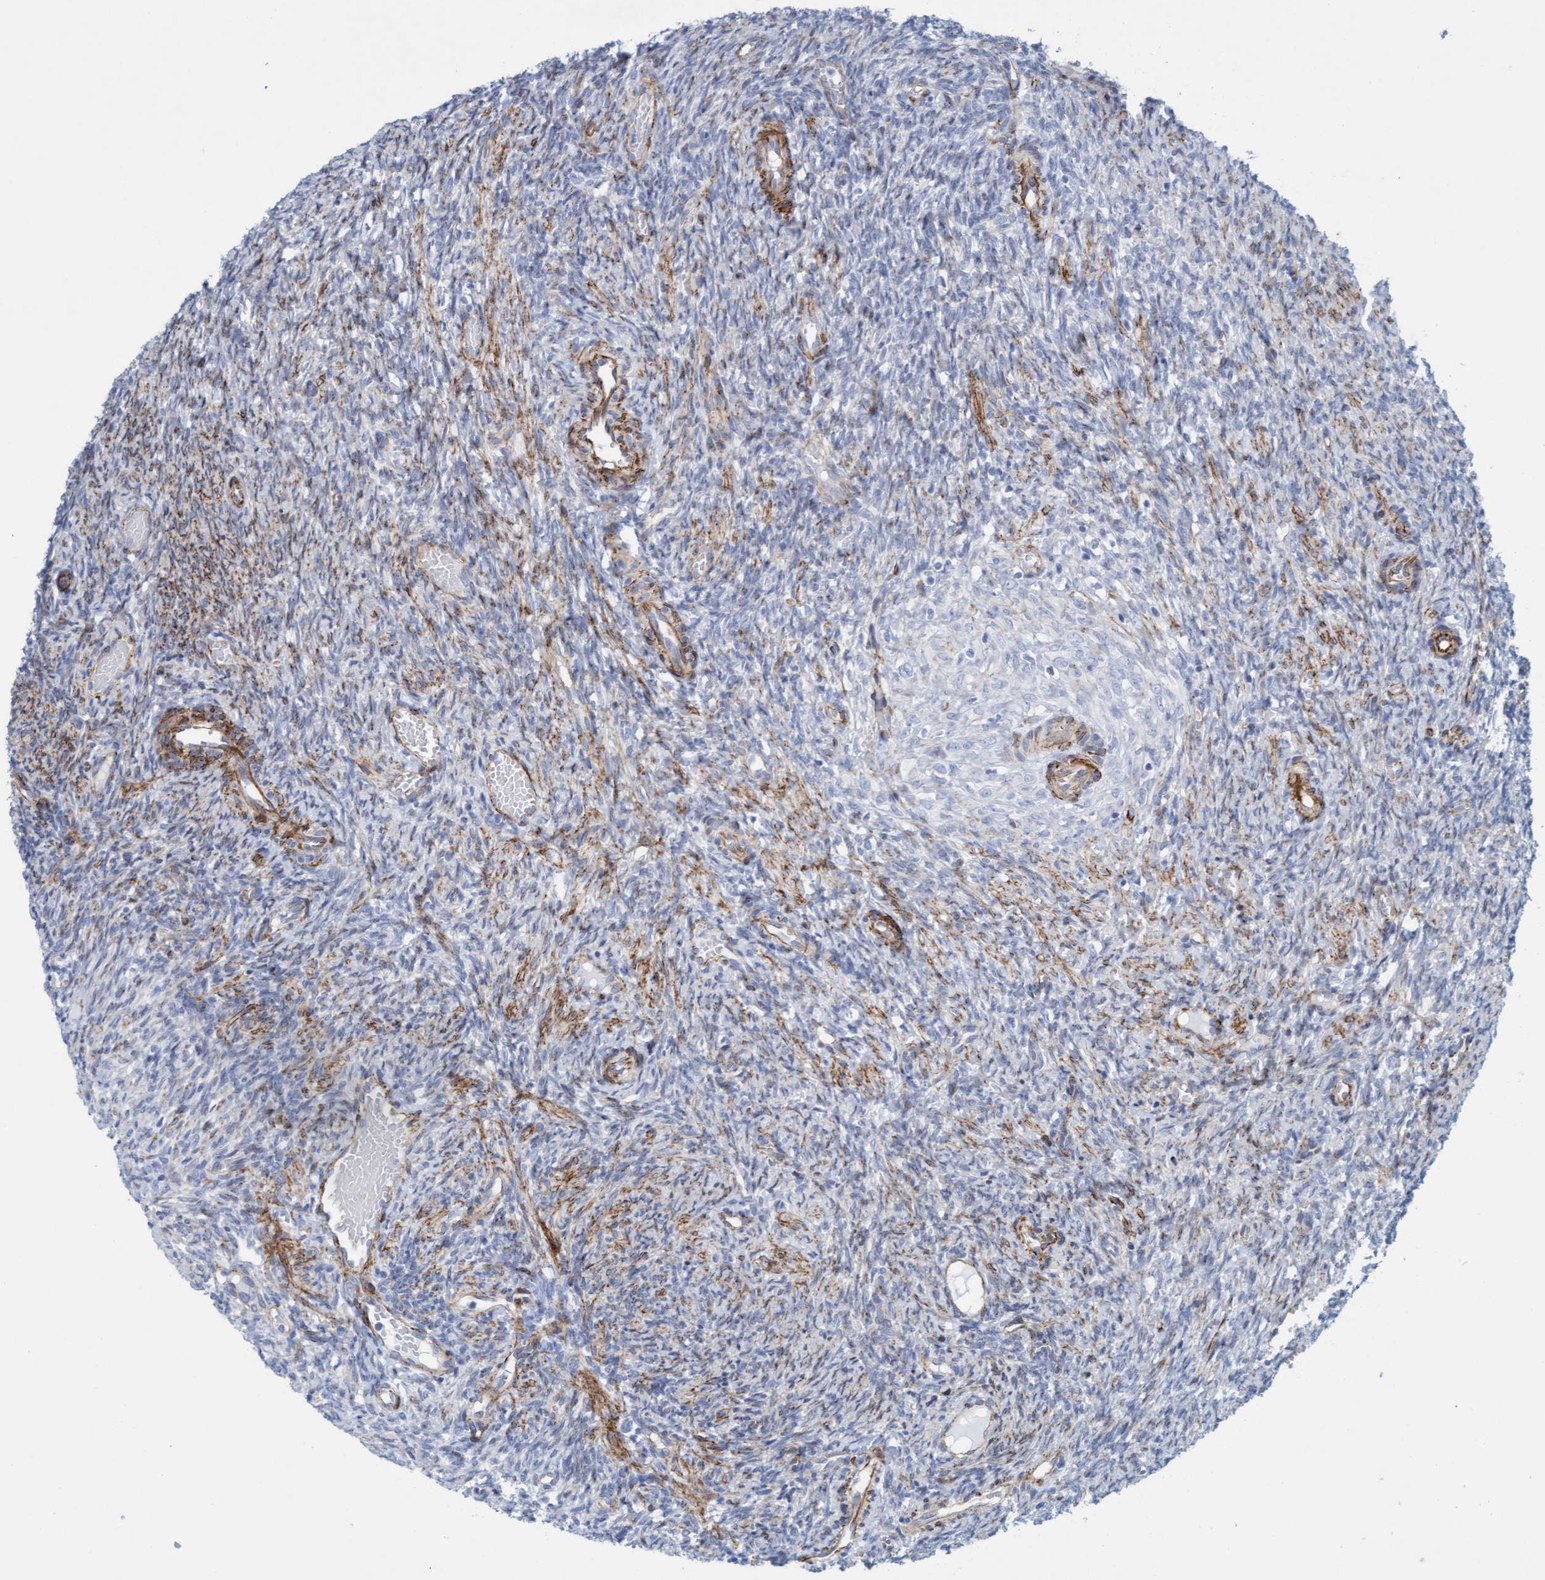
{"staining": {"intensity": "negative", "quantity": "none", "location": "none"}, "tissue": "ovary", "cell_type": "Ovarian stroma cells", "image_type": "normal", "snomed": [{"axis": "morphology", "description": "Normal tissue, NOS"}, {"axis": "topography", "description": "Ovary"}], "caption": "This is an IHC photomicrograph of unremarkable human ovary. There is no expression in ovarian stroma cells.", "gene": "MTFR1", "patient": {"sex": "female", "age": 41}}